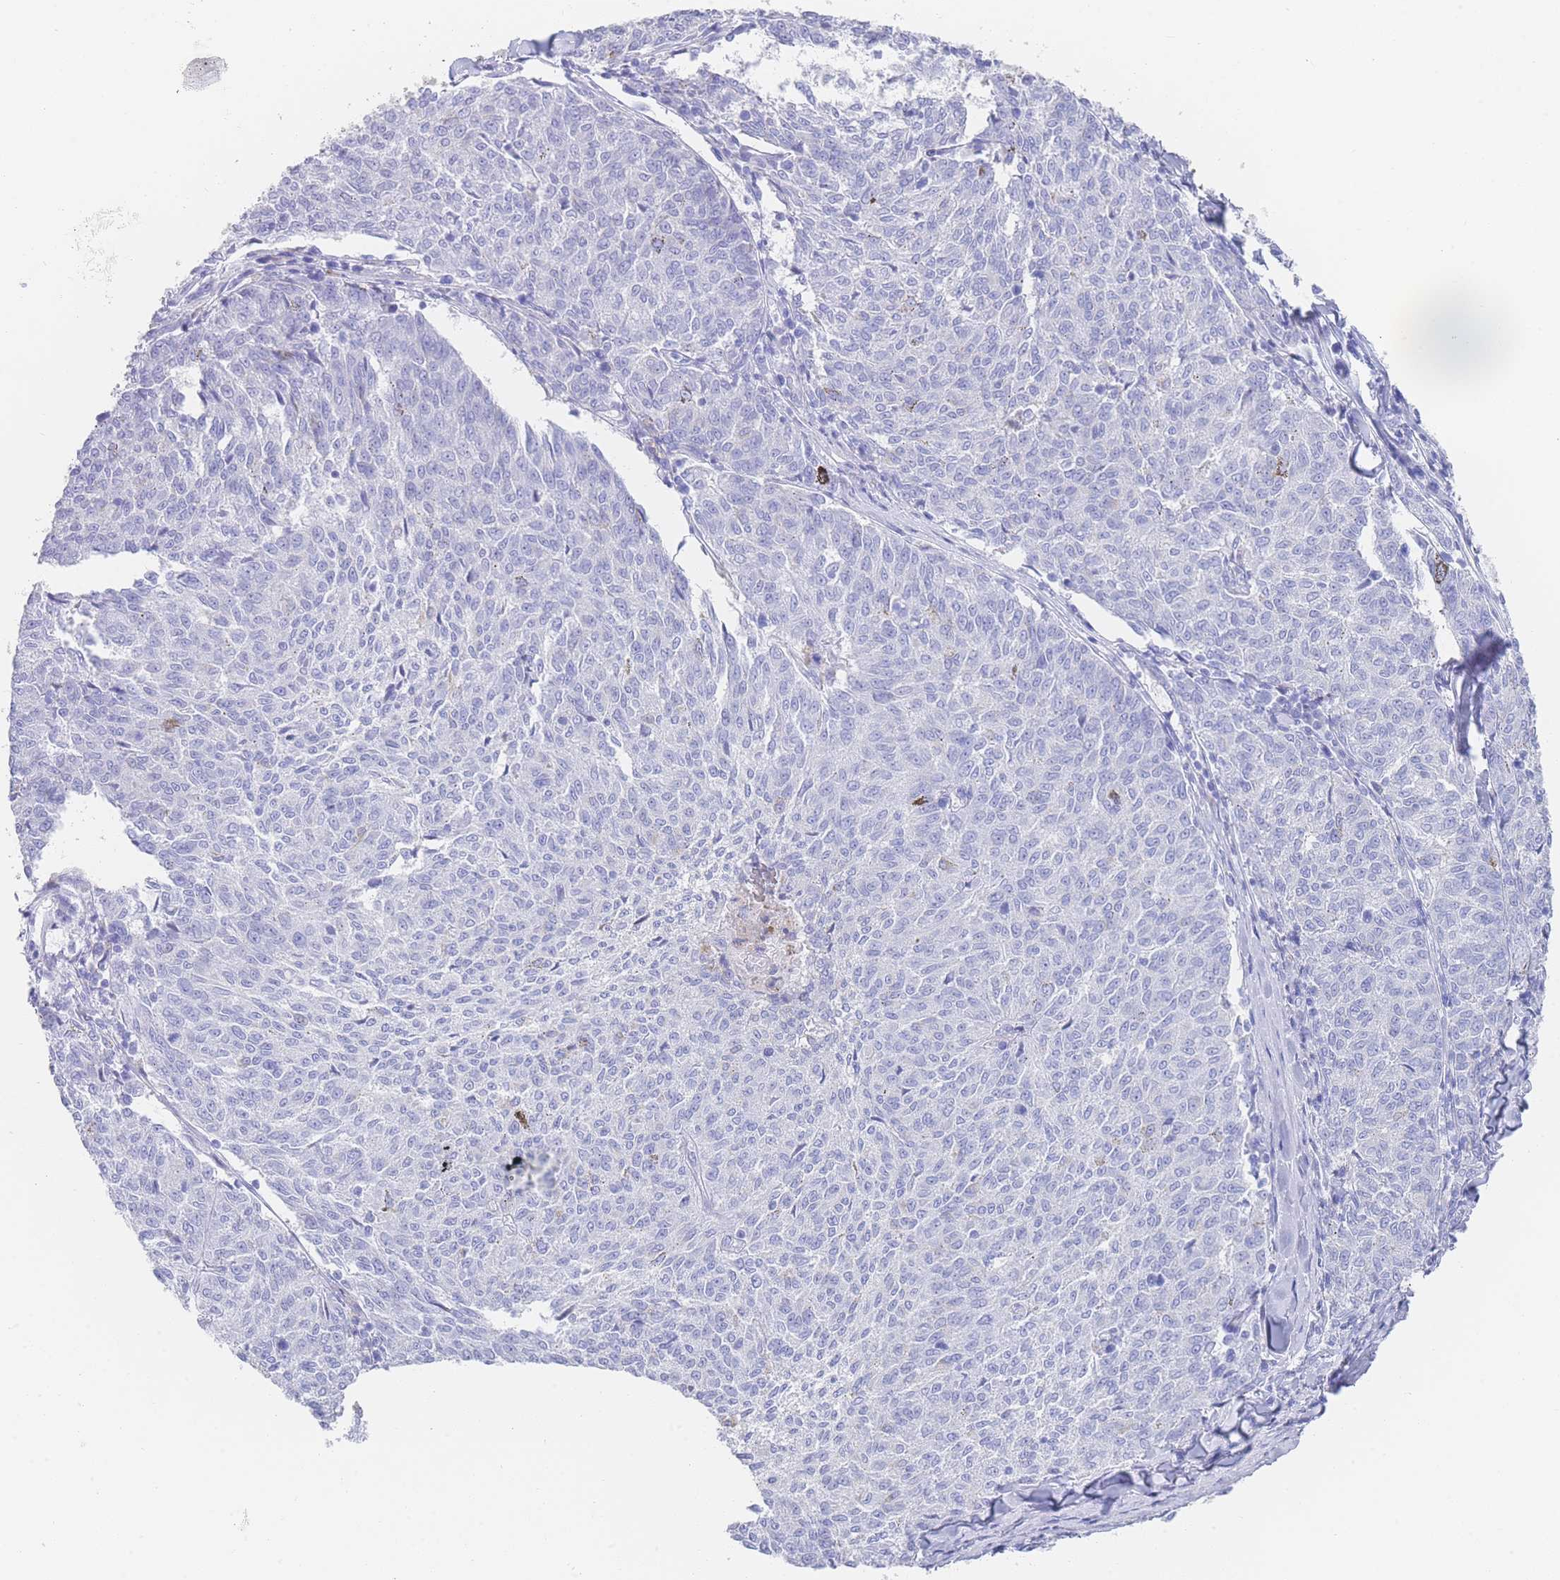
{"staining": {"intensity": "negative", "quantity": "none", "location": "none"}, "tissue": "melanoma", "cell_type": "Tumor cells", "image_type": "cancer", "snomed": [{"axis": "morphology", "description": "Malignant melanoma, NOS"}, {"axis": "topography", "description": "Skin"}], "caption": "DAB immunohistochemical staining of human malignant melanoma exhibits no significant positivity in tumor cells.", "gene": "LRRC37A", "patient": {"sex": "female", "age": 72}}